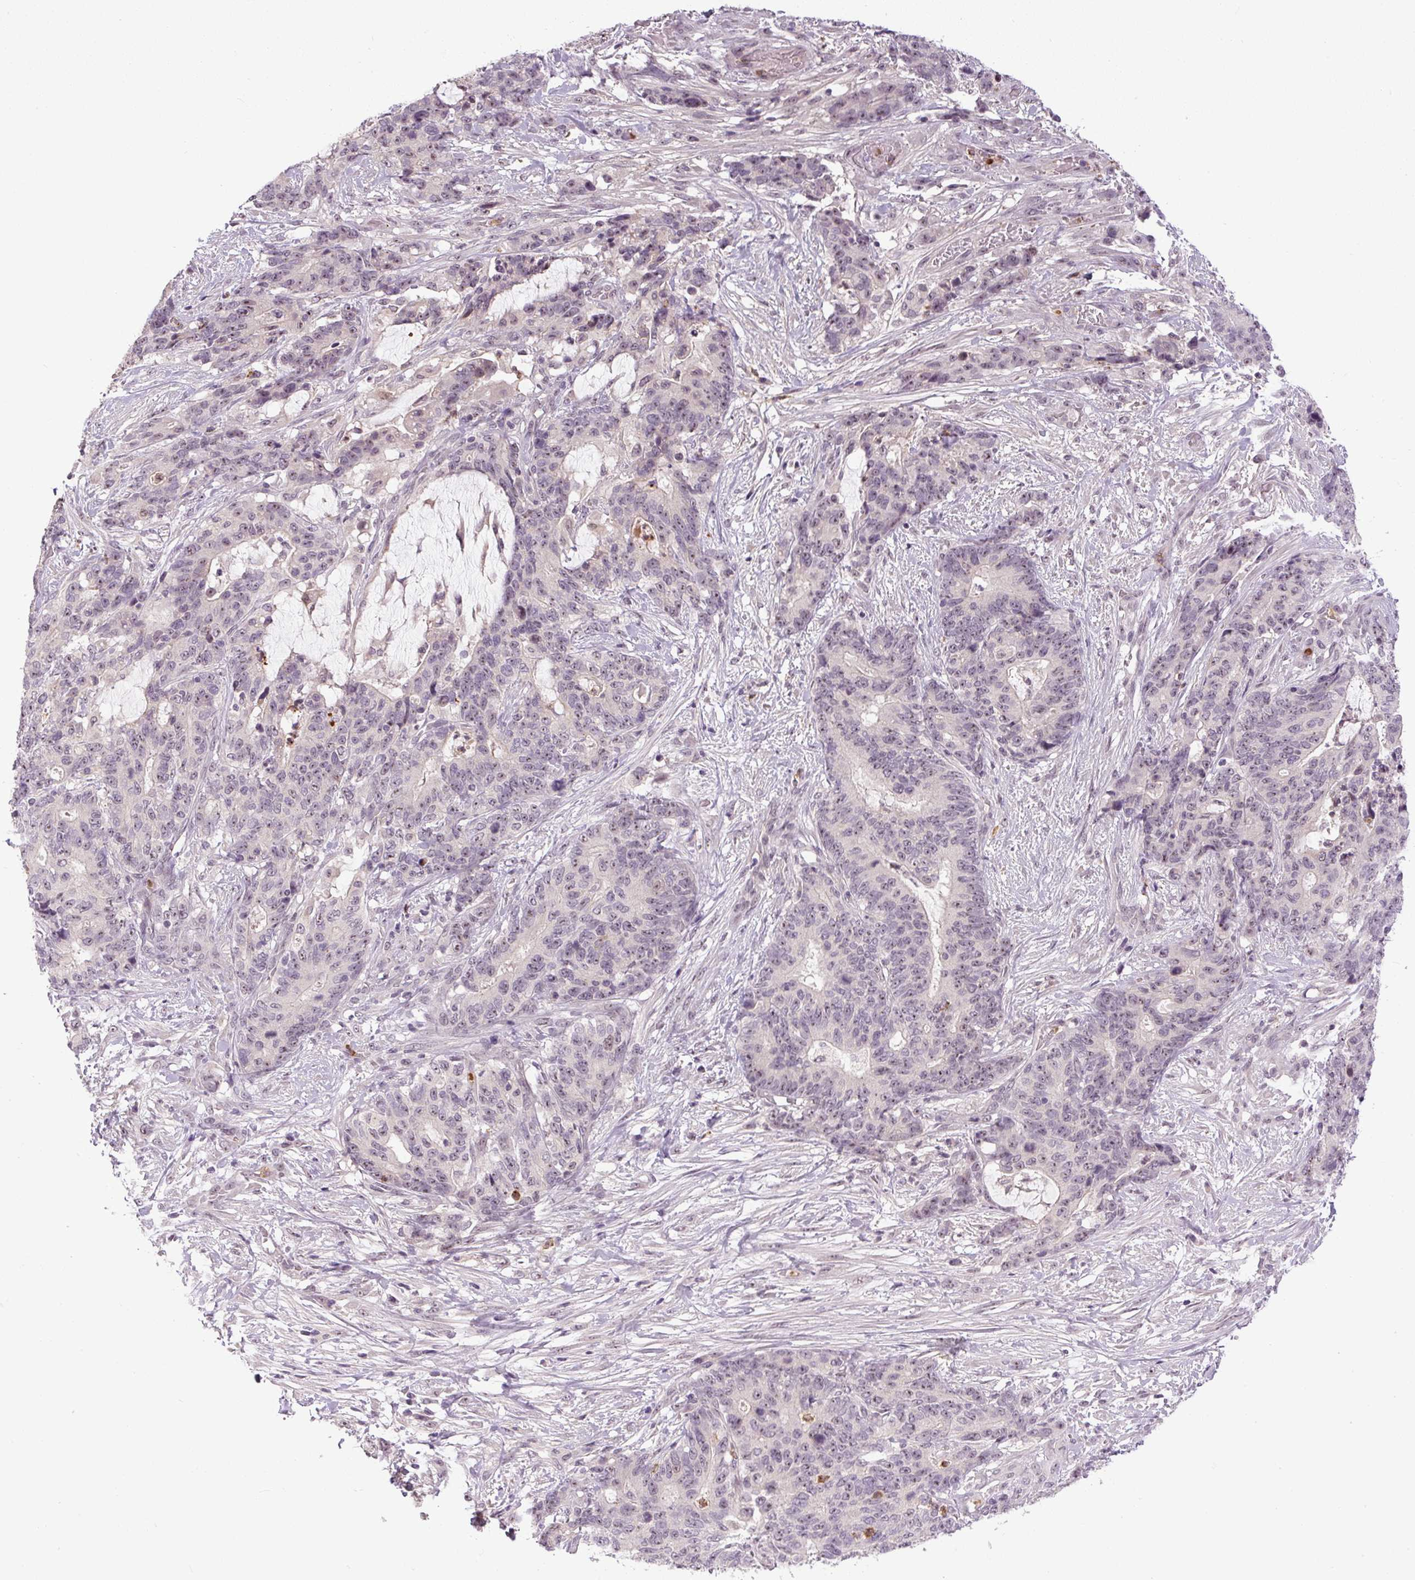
{"staining": {"intensity": "weak", "quantity": "<25%", "location": "nuclear"}, "tissue": "stomach cancer", "cell_type": "Tumor cells", "image_type": "cancer", "snomed": [{"axis": "morphology", "description": "Normal tissue, NOS"}, {"axis": "morphology", "description": "Adenocarcinoma, NOS"}, {"axis": "topography", "description": "Stomach"}], "caption": "Tumor cells show no significant protein expression in stomach adenocarcinoma.", "gene": "SGF29", "patient": {"sex": "female", "age": 64}}